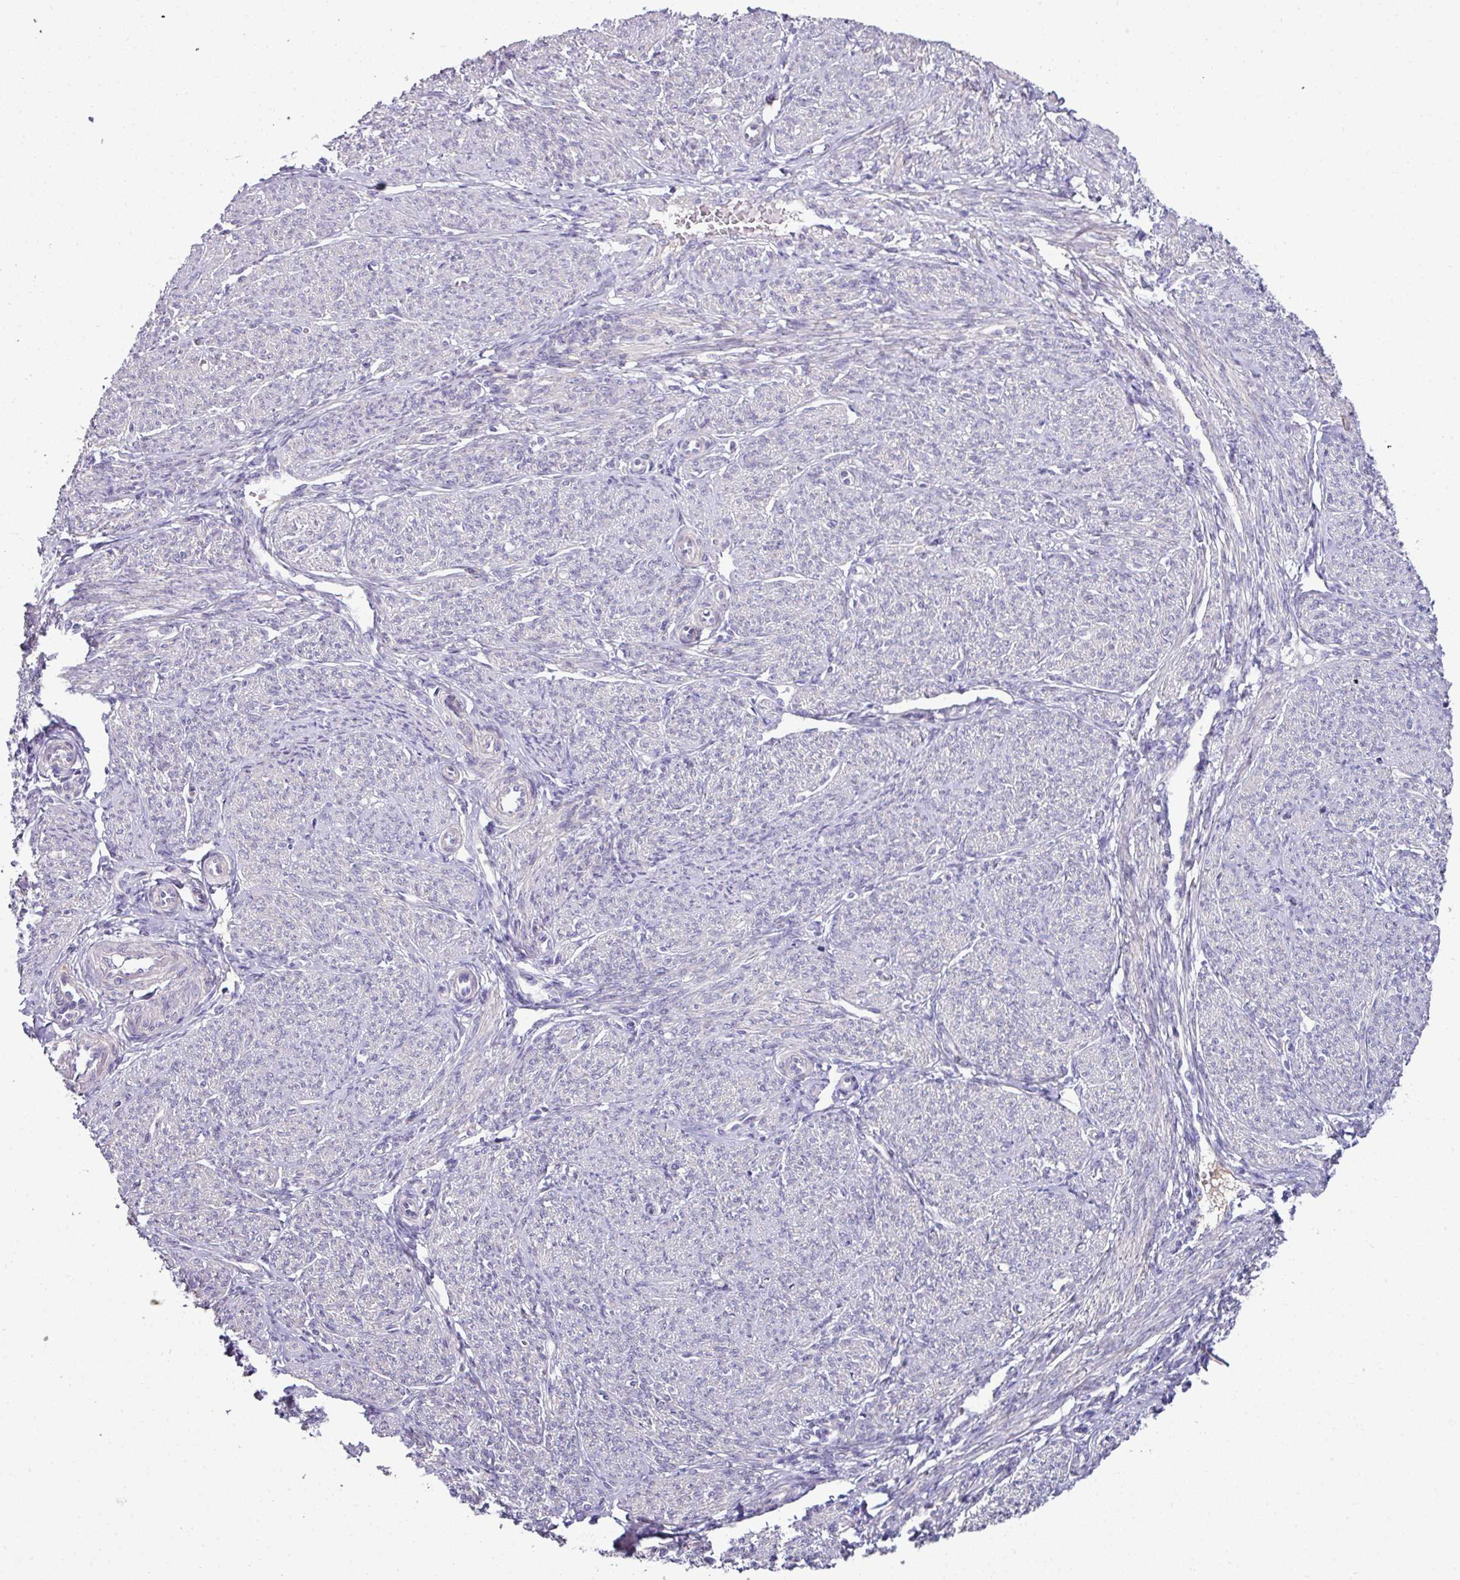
{"staining": {"intensity": "negative", "quantity": "none", "location": "none"}, "tissue": "smooth muscle", "cell_type": "Smooth muscle cells", "image_type": "normal", "snomed": [{"axis": "morphology", "description": "Normal tissue, NOS"}, {"axis": "topography", "description": "Smooth muscle"}], "caption": "This is a histopathology image of immunohistochemistry (IHC) staining of normal smooth muscle, which shows no expression in smooth muscle cells. (Immunohistochemistry (ihc), brightfield microscopy, high magnification).", "gene": "SLAMF6", "patient": {"sex": "female", "age": 65}}